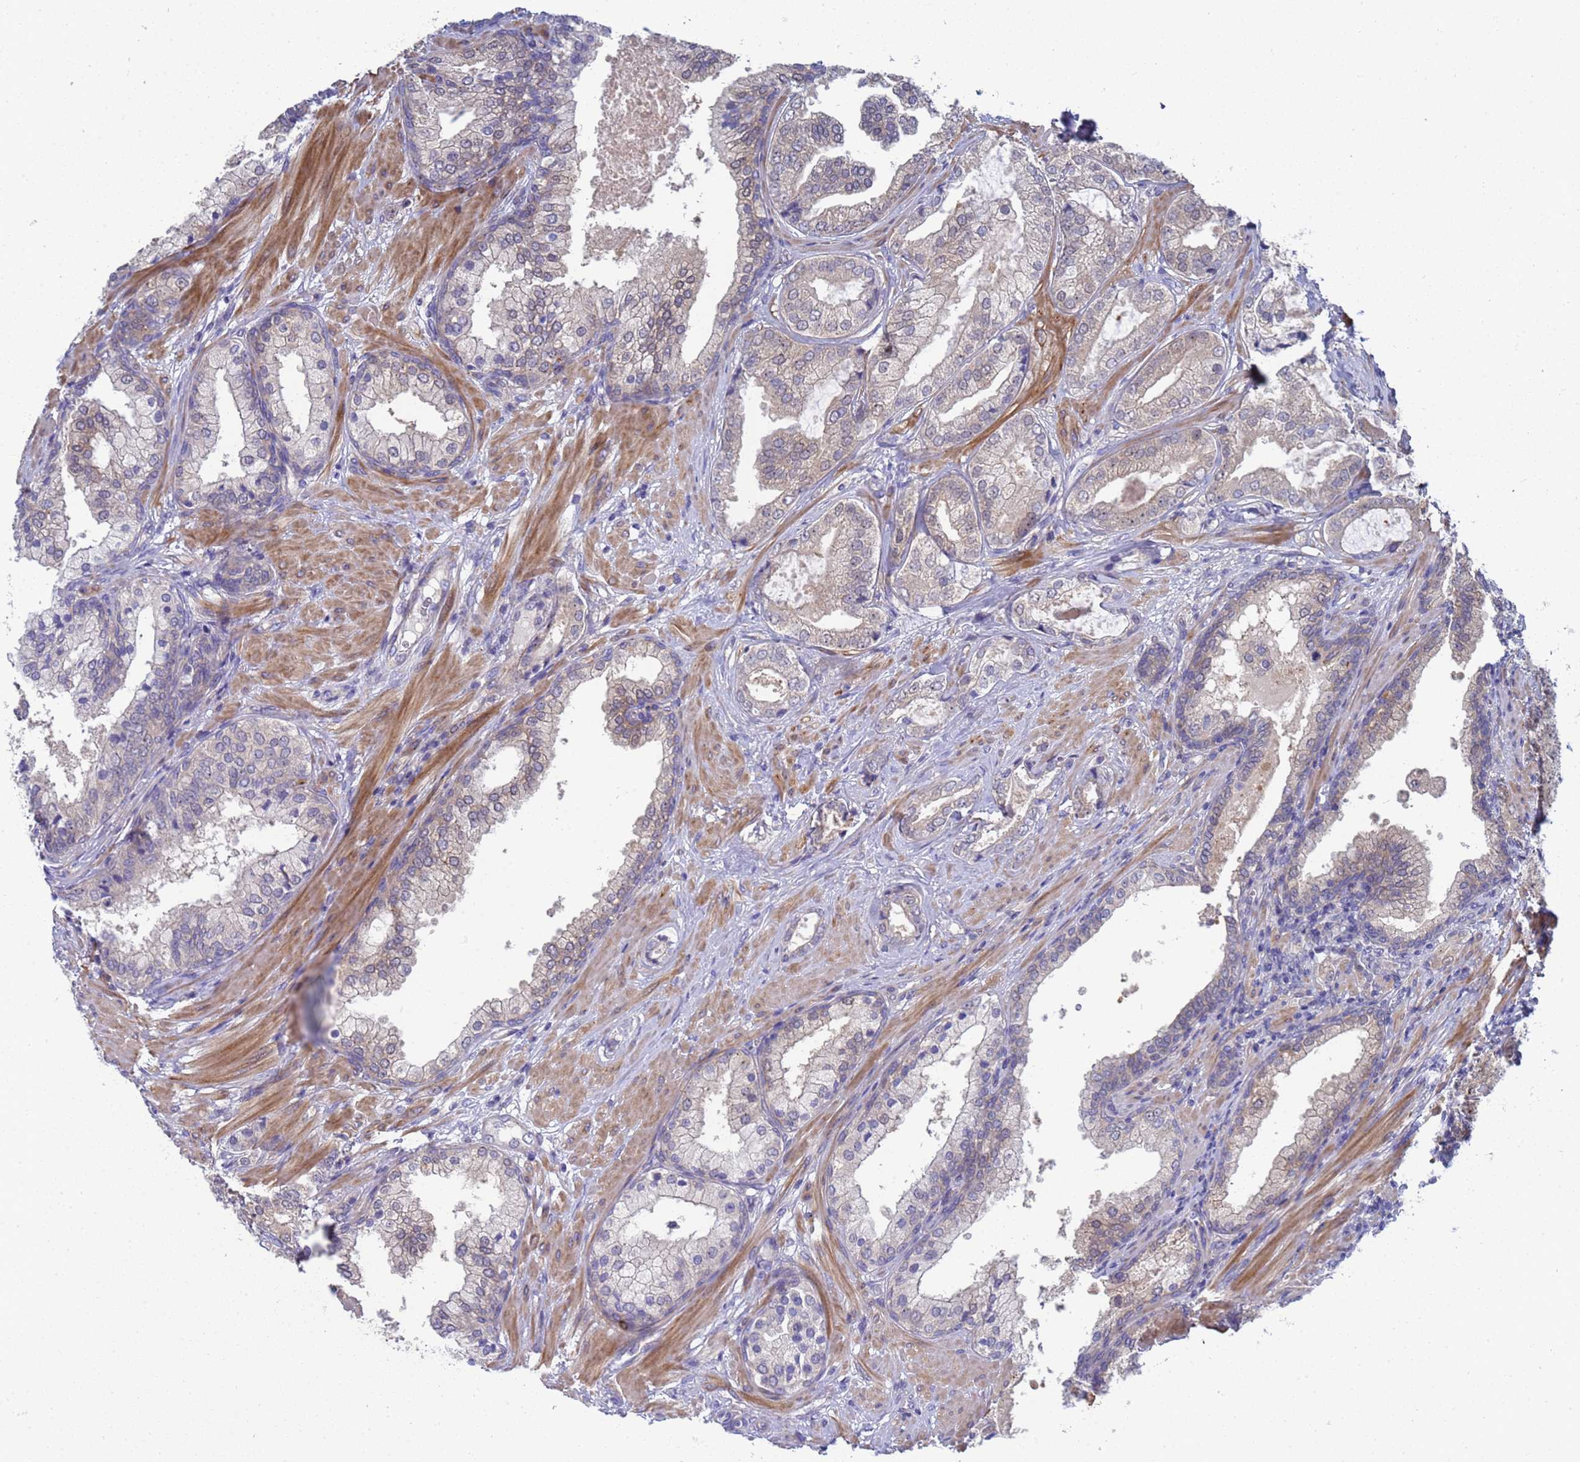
{"staining": {"intensity": "weak", "quantity": "25%-75%", "location": "cytoplasmic/membranous"}, "tissue": "prostate cancer", "cell_type": "Tumor cells", "image_type": "cancer", "snomed": [{"axis": "morphology", "description": "Adenocarcinoma, High grade"}, {"axis": "topography", "description": "Prostate"}], "caption": "This micrograph reveals adenocarcinoma (high-grade) (prostate) stained with IHC to label a protein in brown. The cytoplasmic/membranous of tumor cells show weak positivity for the protein. Nuclei are counter-stained blue.", "gene": "ENOSF1", "patient": {"sex": "male", "age": 60}}